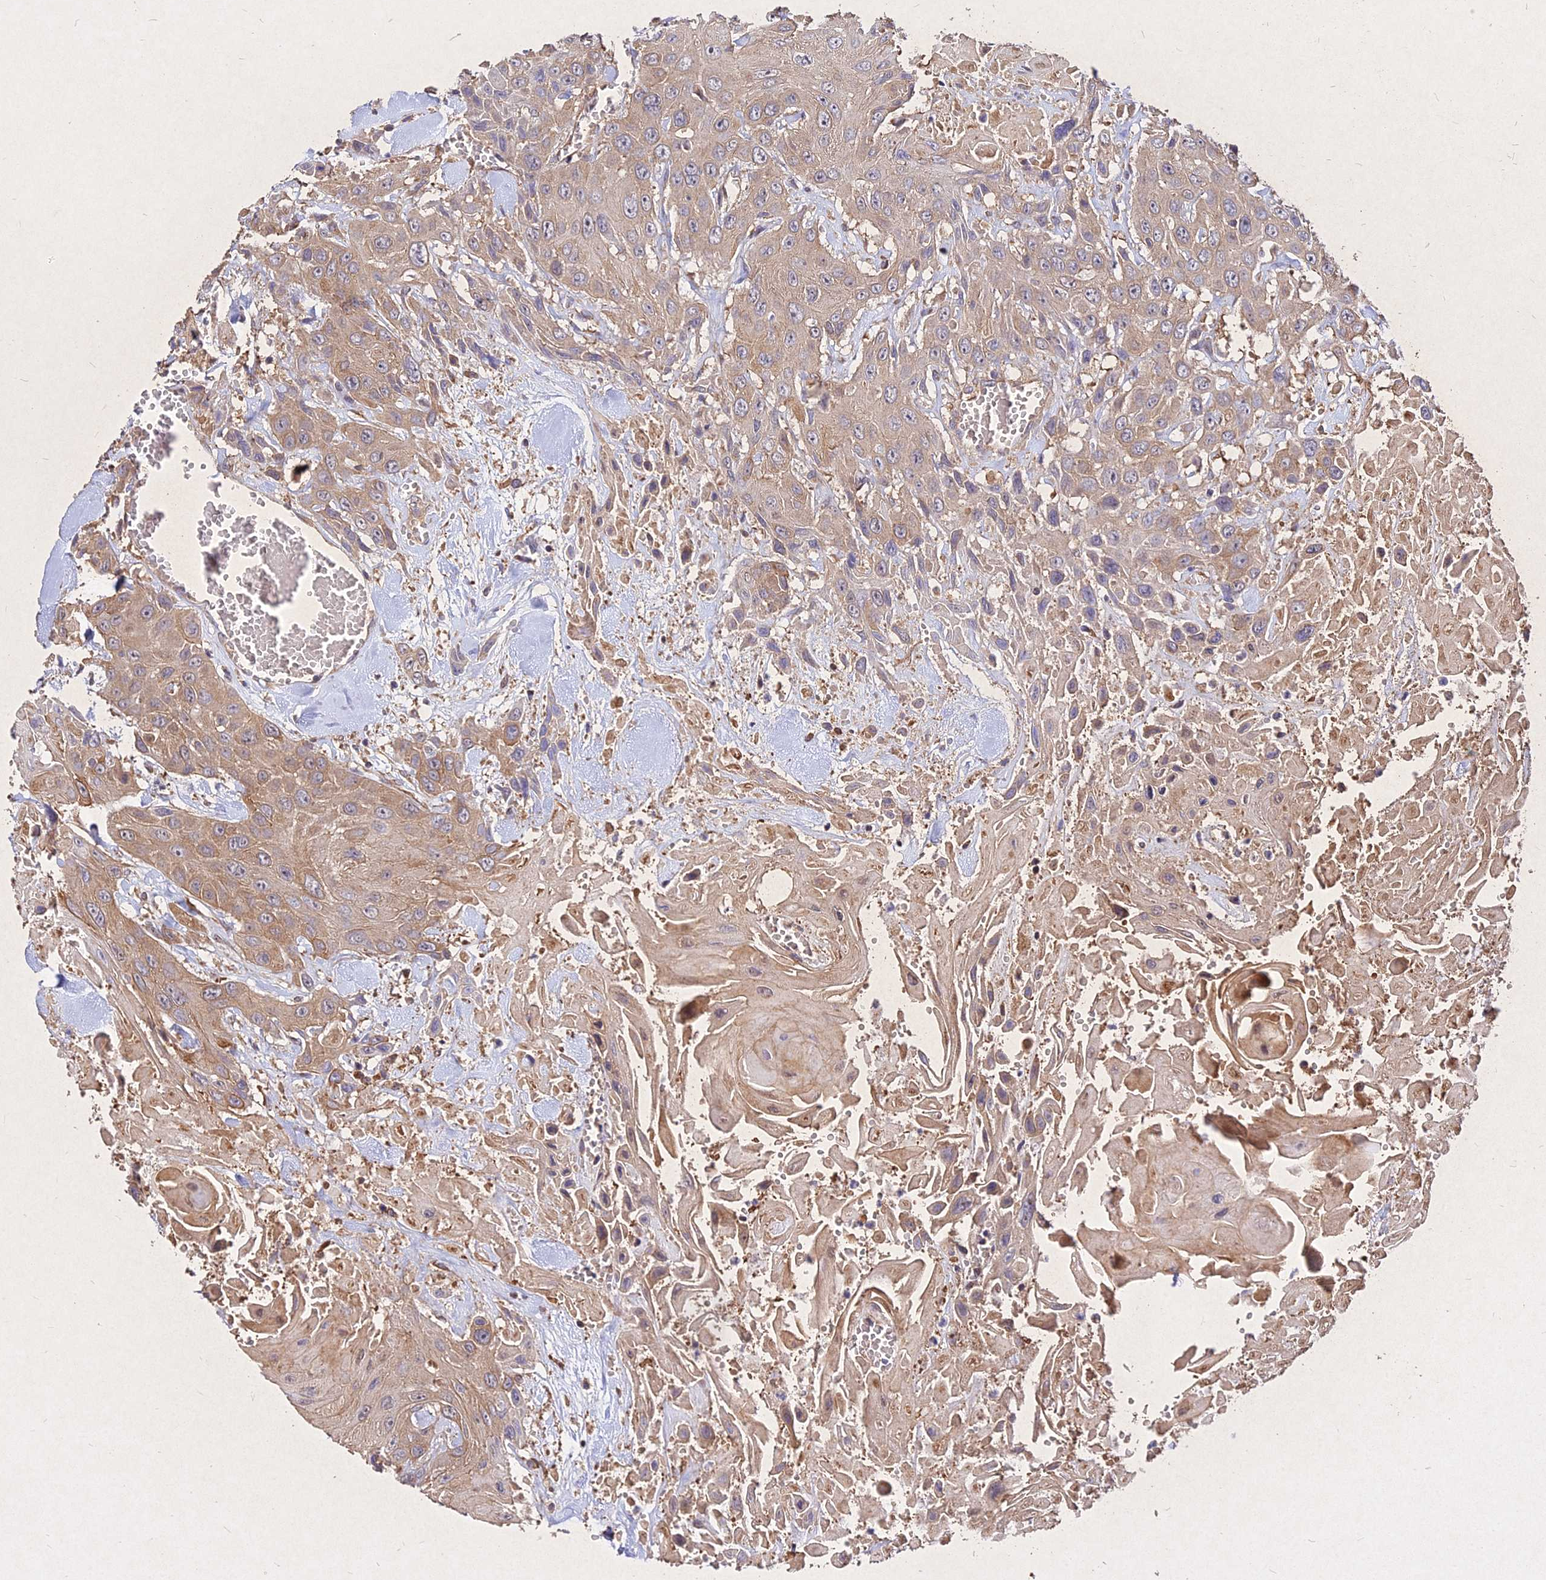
{"staining": {"intensity": "moderate", "quantity": "25%-75%", "location": "cytoplasmic/membranous"}, "tissue": "head and neck cancer", "cell_type": "Tumor cells", "image_type": "cancer", "snomed": [{"axis": "morphology", "description": "Squamous cell carcinoma, NOS"}, {"axis": "topography", "description": "Head-Neck"}], "caption": "This is a histology image of IHC staining of head and neck cancer, which shows moderate expression in the cytoplasmic/membranous of tumor cells.", "gene": "SKA1", "patient": {"sex": "male", "age": 81}}